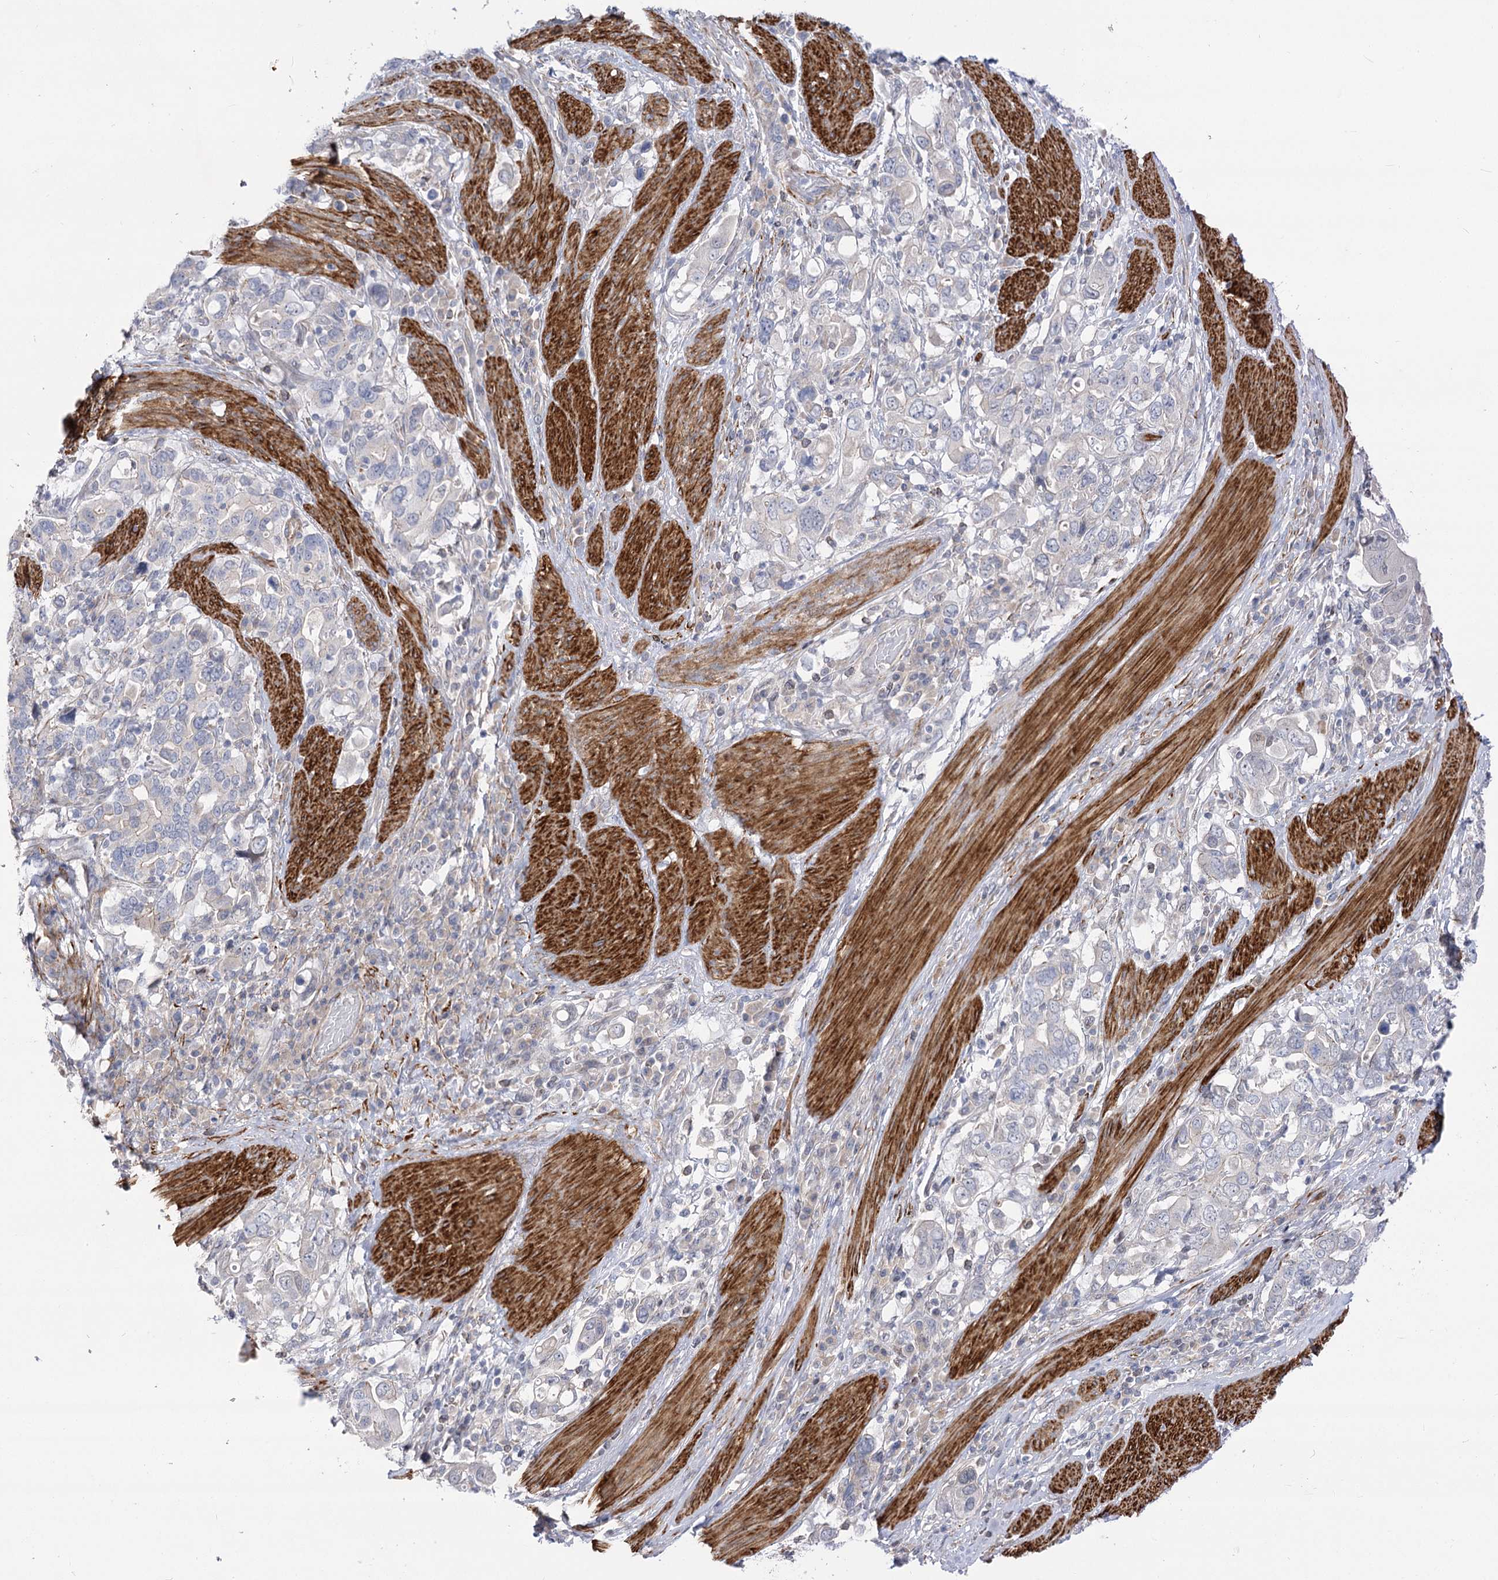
{"staining": {"intensity": "negative", "quantity": "none", "location": "none"}, "tissue": "stomach cancer", "cell_type": "Tumor cells", "image_type": "cancer", "snomed": [{"axis": "morphology", "description": "Adenocarcinoma, NOS"}, {"axis": "topography", "description": "Stomach, upper"}], "caption": "An image of human adenocarcinoma (stomach) is negative for staining in tumor cells.", "gene": "ARSI", "patient": {"sex": "male", "age": 62}}